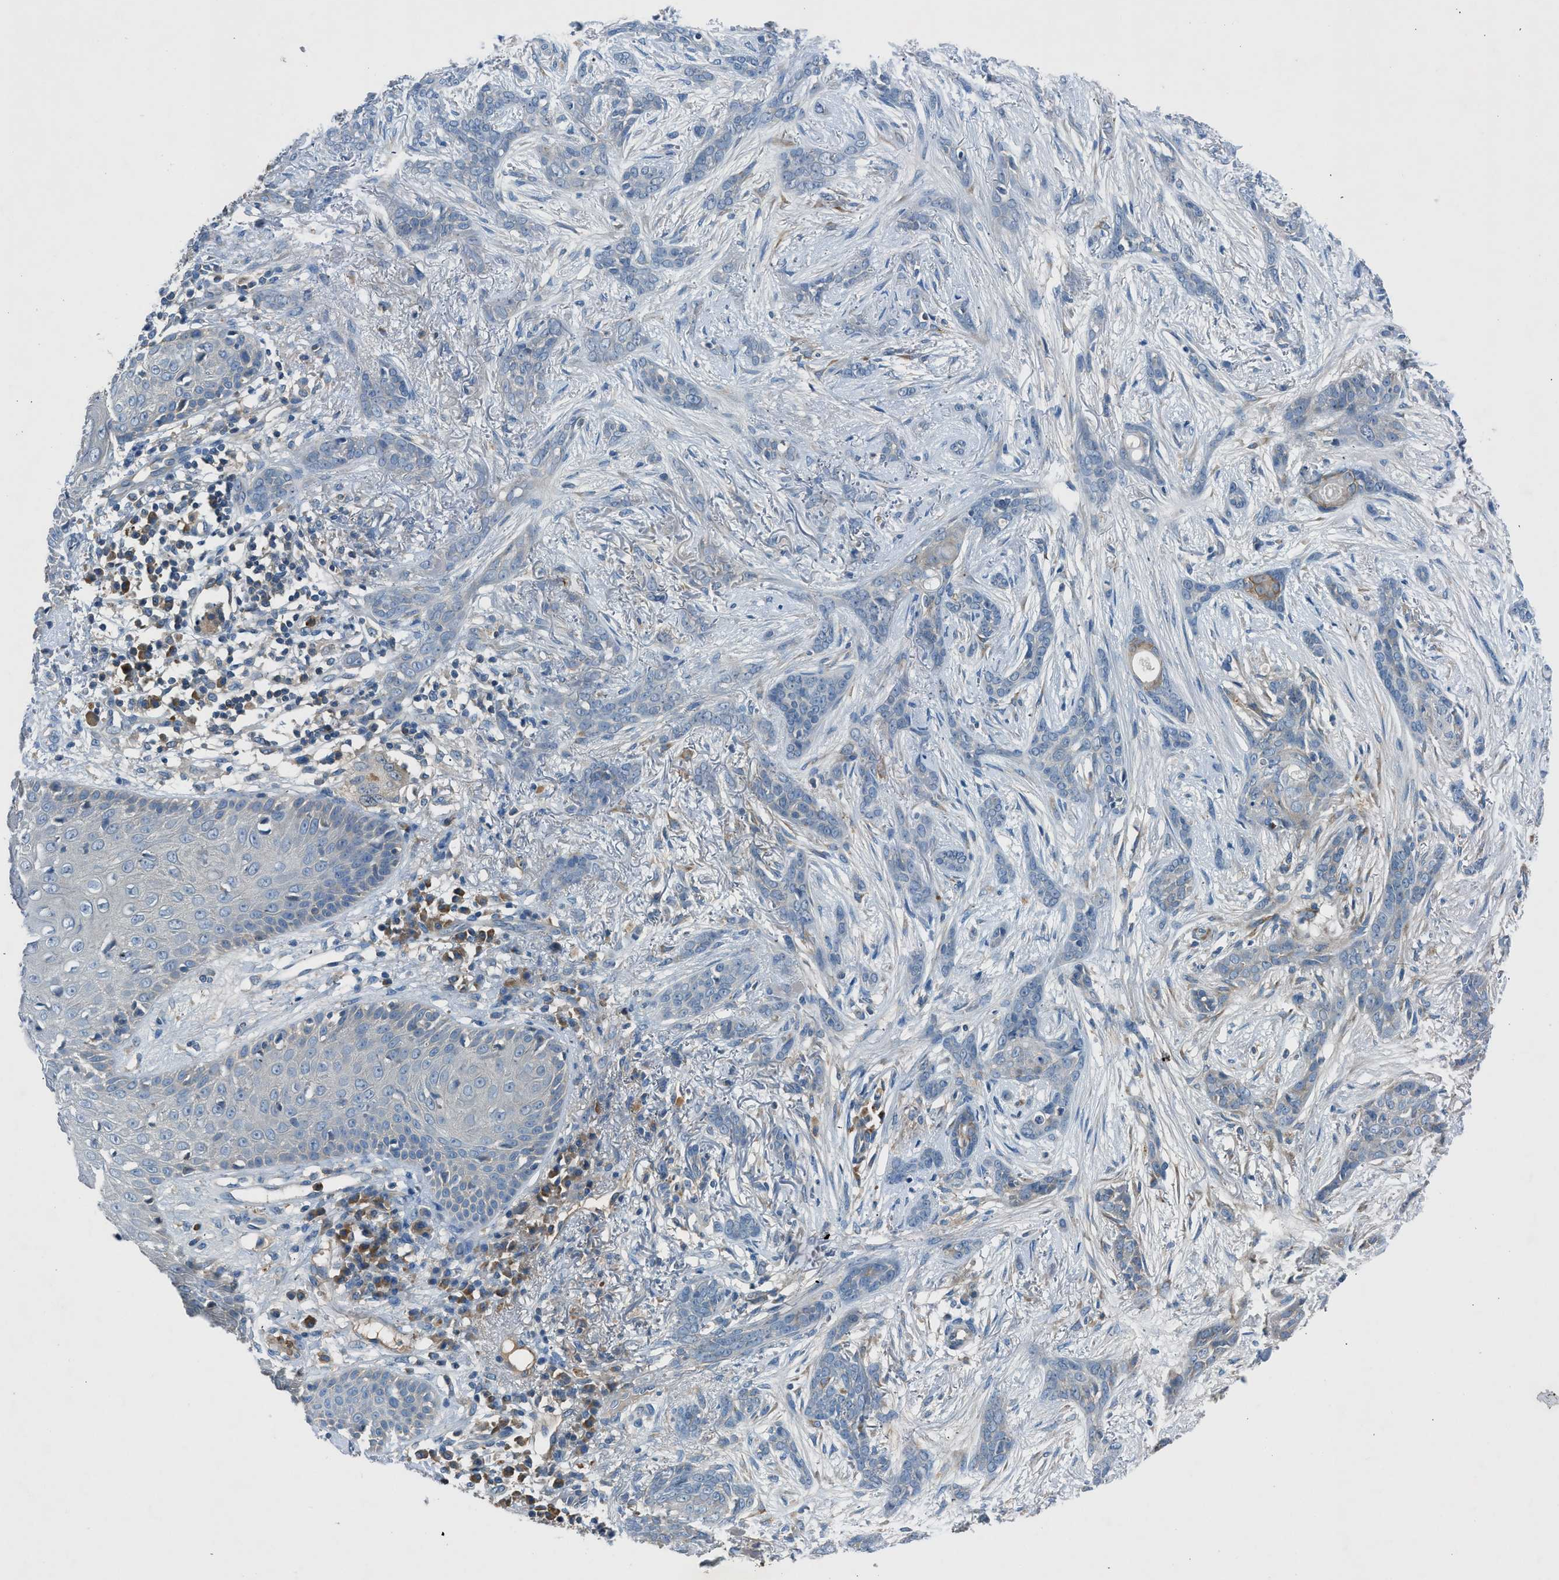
{"staining": {"intensity": "negative", "quantity": "none", "location": "none"}, "tissue": "skin cancer", "cell_type": "Tumor cells", "image_type": "cancer", "snomed": [{"axis": "morphology", "description": "Basal cell carcinoma"}, {"axis": "morphology", "description": "Adnexal tumor, benign"}, {"axis": "topography", "description": "Skin"}], "caption": "Benign adnexal tumor (skin) was stained to show a protein in brown. There is no significant staining in tumor cells.", "gene": "BMP1", "patient": {"sex": "female", "age": 42}}